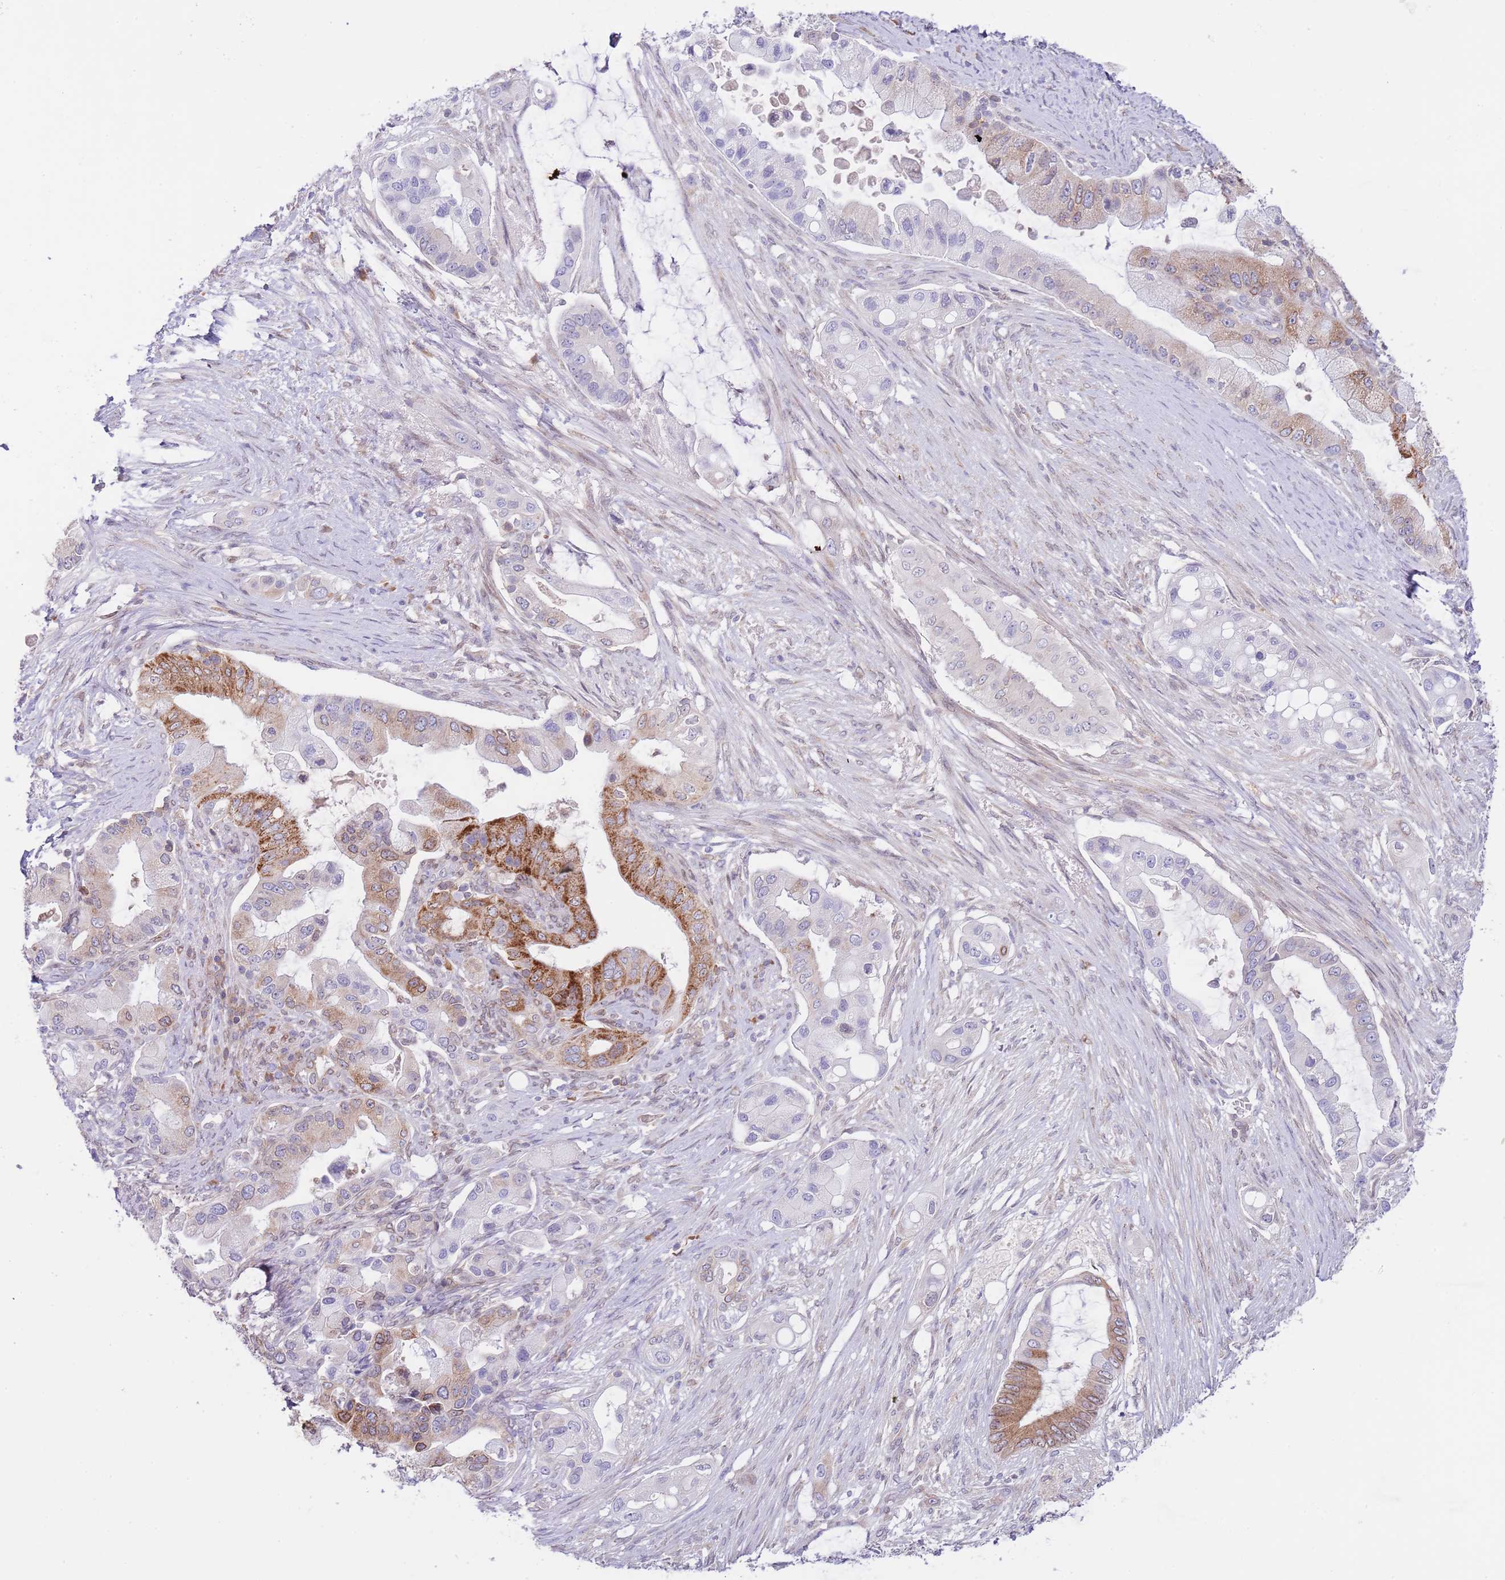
{"staining": {"intensity": "strong", "quantity": "<25%", "location": "cytoplasmic/membranous"}, "tissue": "pancreatic cancer", "cell_type": "Tumor cells", "image_type": "cancer", "snomed": [{"axis": "morphology", "description": "Adenocarcinoma, NOS"}, {"axis": "topography", "description": "Pancreas"}], "caption": "The immunohistochemical stain highlights strong cytoplasmic/membranous positivity in tumor cells of pancreatic adenocarcinoma tissue.", "gene": "EBPL", "patient": {"sex": "male", "age": 57}}